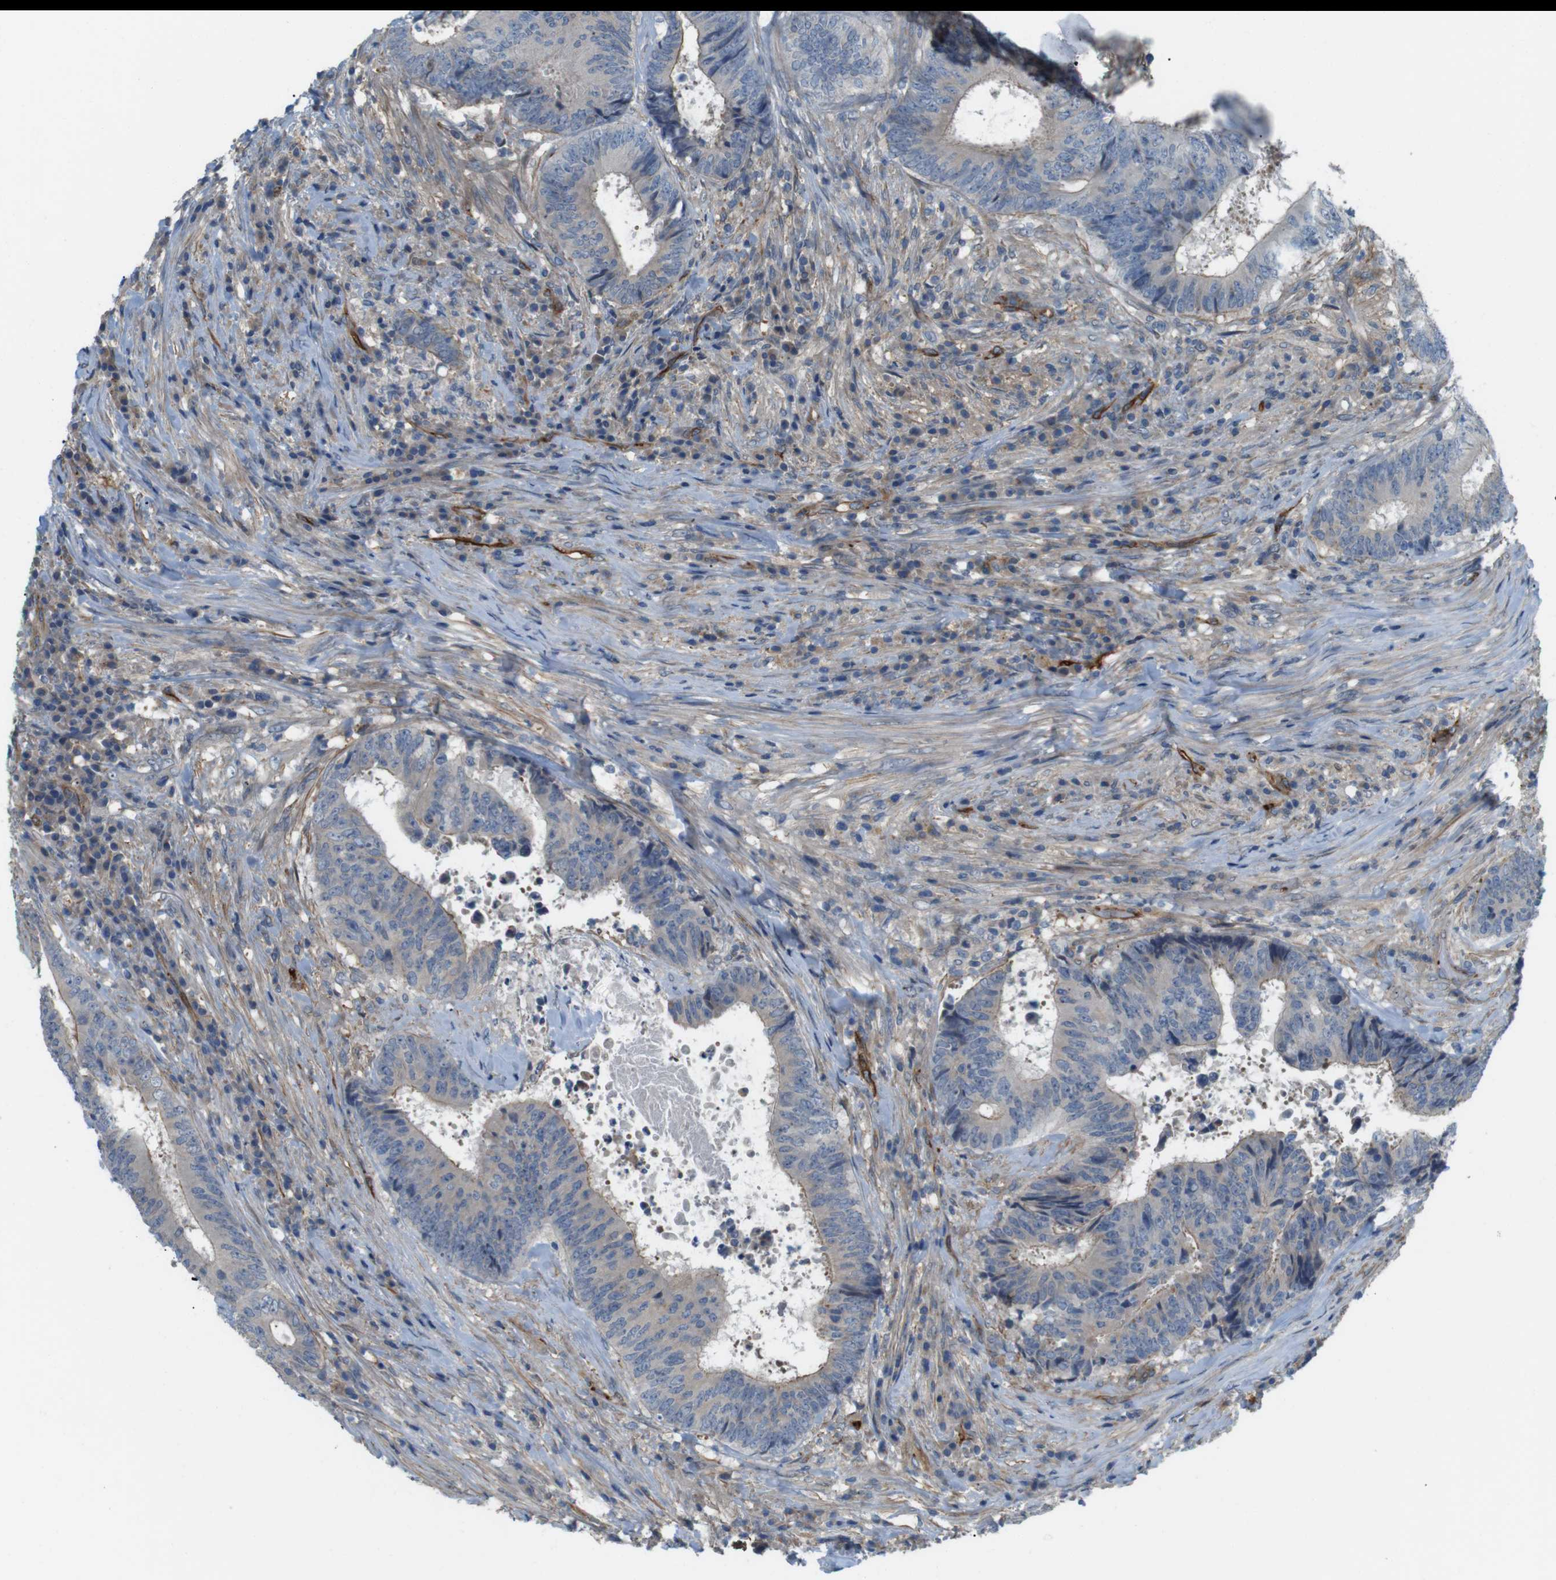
{"staining": {"intensity": "weak", "quantity": ">75%", "location": "cytoplasmic/membranous"}, "tissue": "colorectal cancer", "cell_type": "Tumor cells", "image_type": "cancer", "snomed": [{"axis": "morphology", "description": "Adenocarcinoma, NOS"}, {"axis": "topography", "description": "Rectum"}], "caption": "A brown stain shows weak cytoplasmic/membranous expression of a protein in adenocarcinoma (colorectal) tumor cells.", "gene": "BVES", "patient": {"sex": "male", "age": 72}}